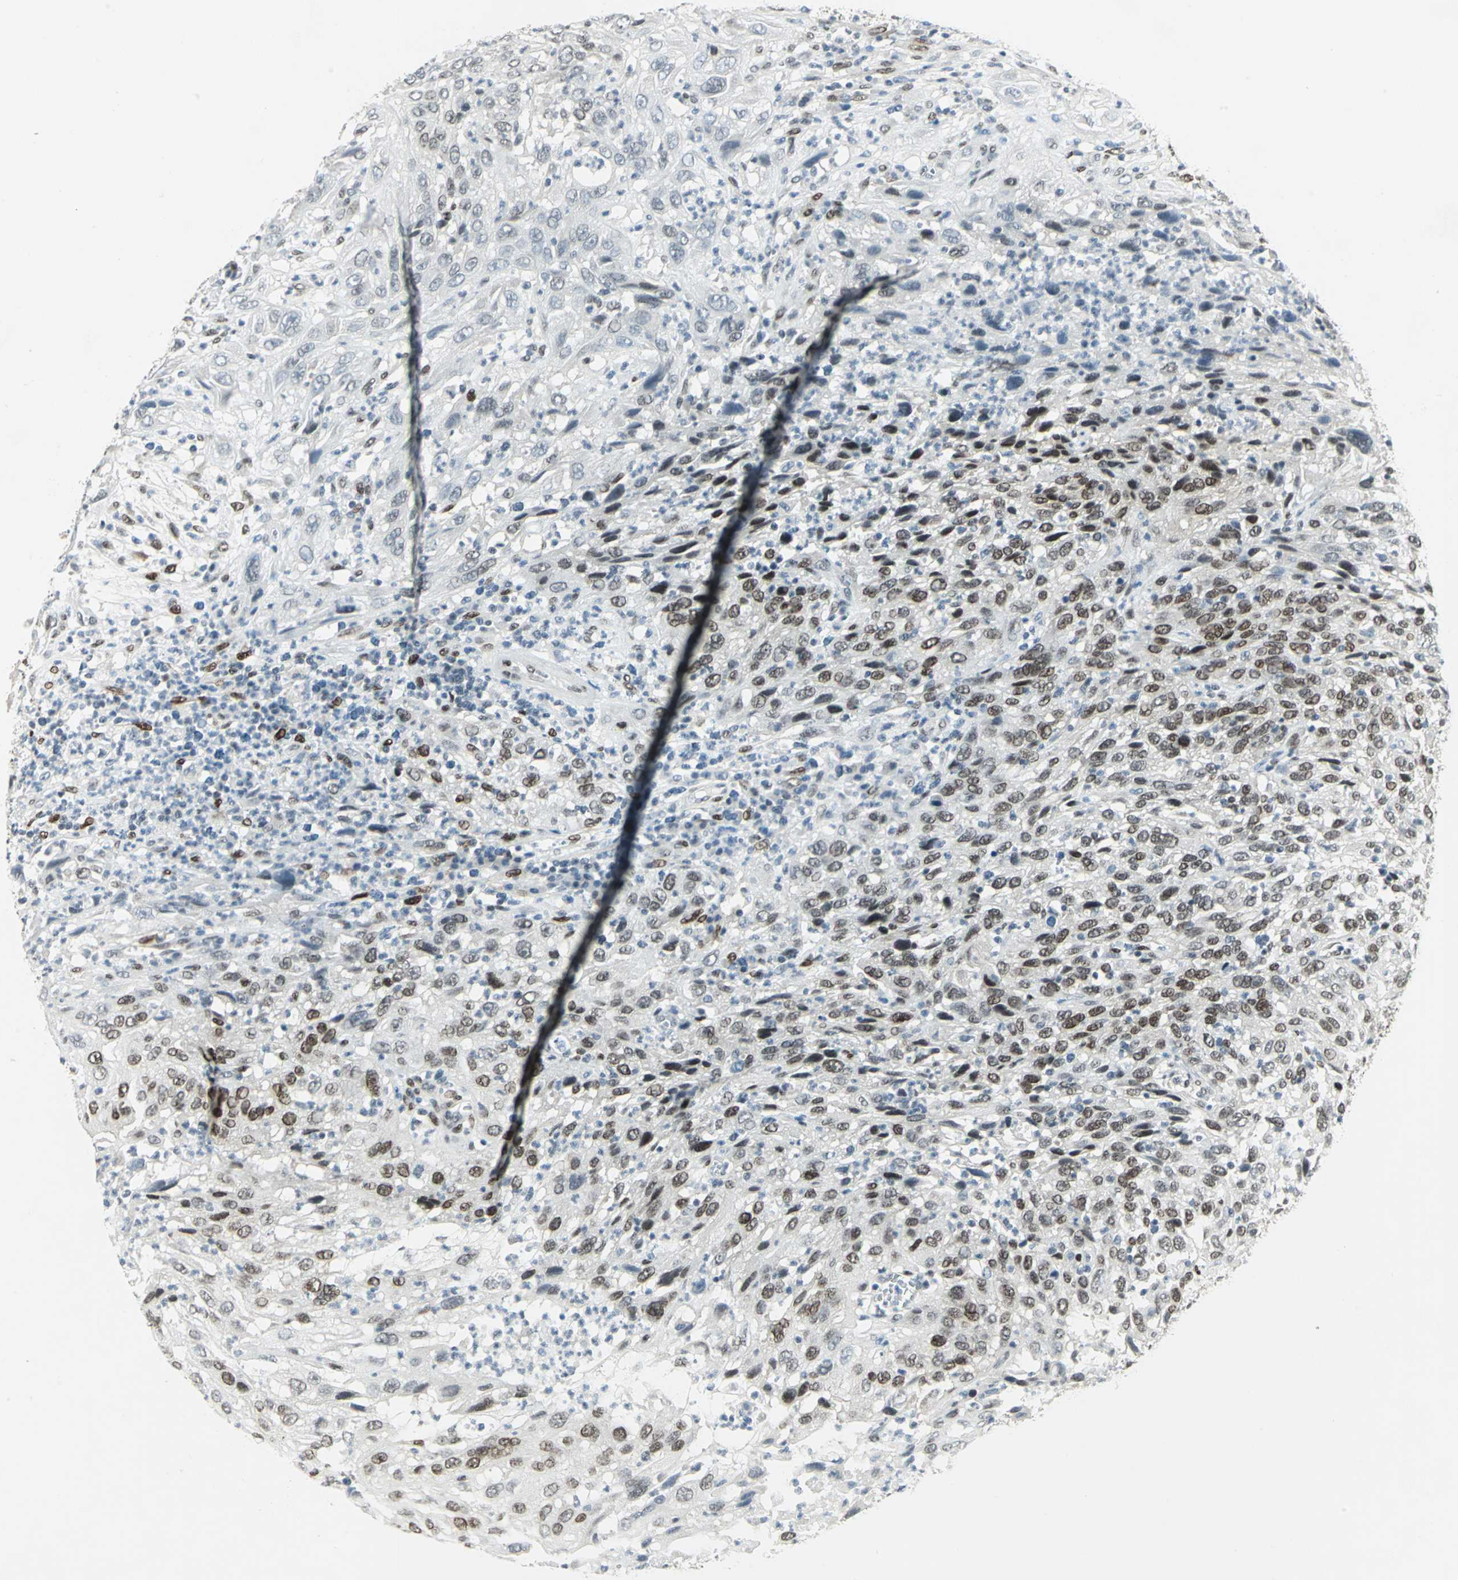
{"staining": {"intensity": "moderate", "quantity": ">75%", "location": "nuclear"}, "tissue": "cervical cancer", "cell_type": "Tumor cells", "image_type": "cancer", "snomed": [{"axis": "morphology", "description": "Squamous cell carcinoma, NOS"}, {"axis": "topography", "description": "Cervix"}], "caption": "IHC image of neoplastic tissue: squamous cell carcinoma (cervical) stained using IHC displays medium levels of moderate protein expression localized specifically in the nuclear of tumor cells, appearing as a nuclear brown color.", "gene": "MEIS2", "patient": {"sex": "female", "age": 32}}